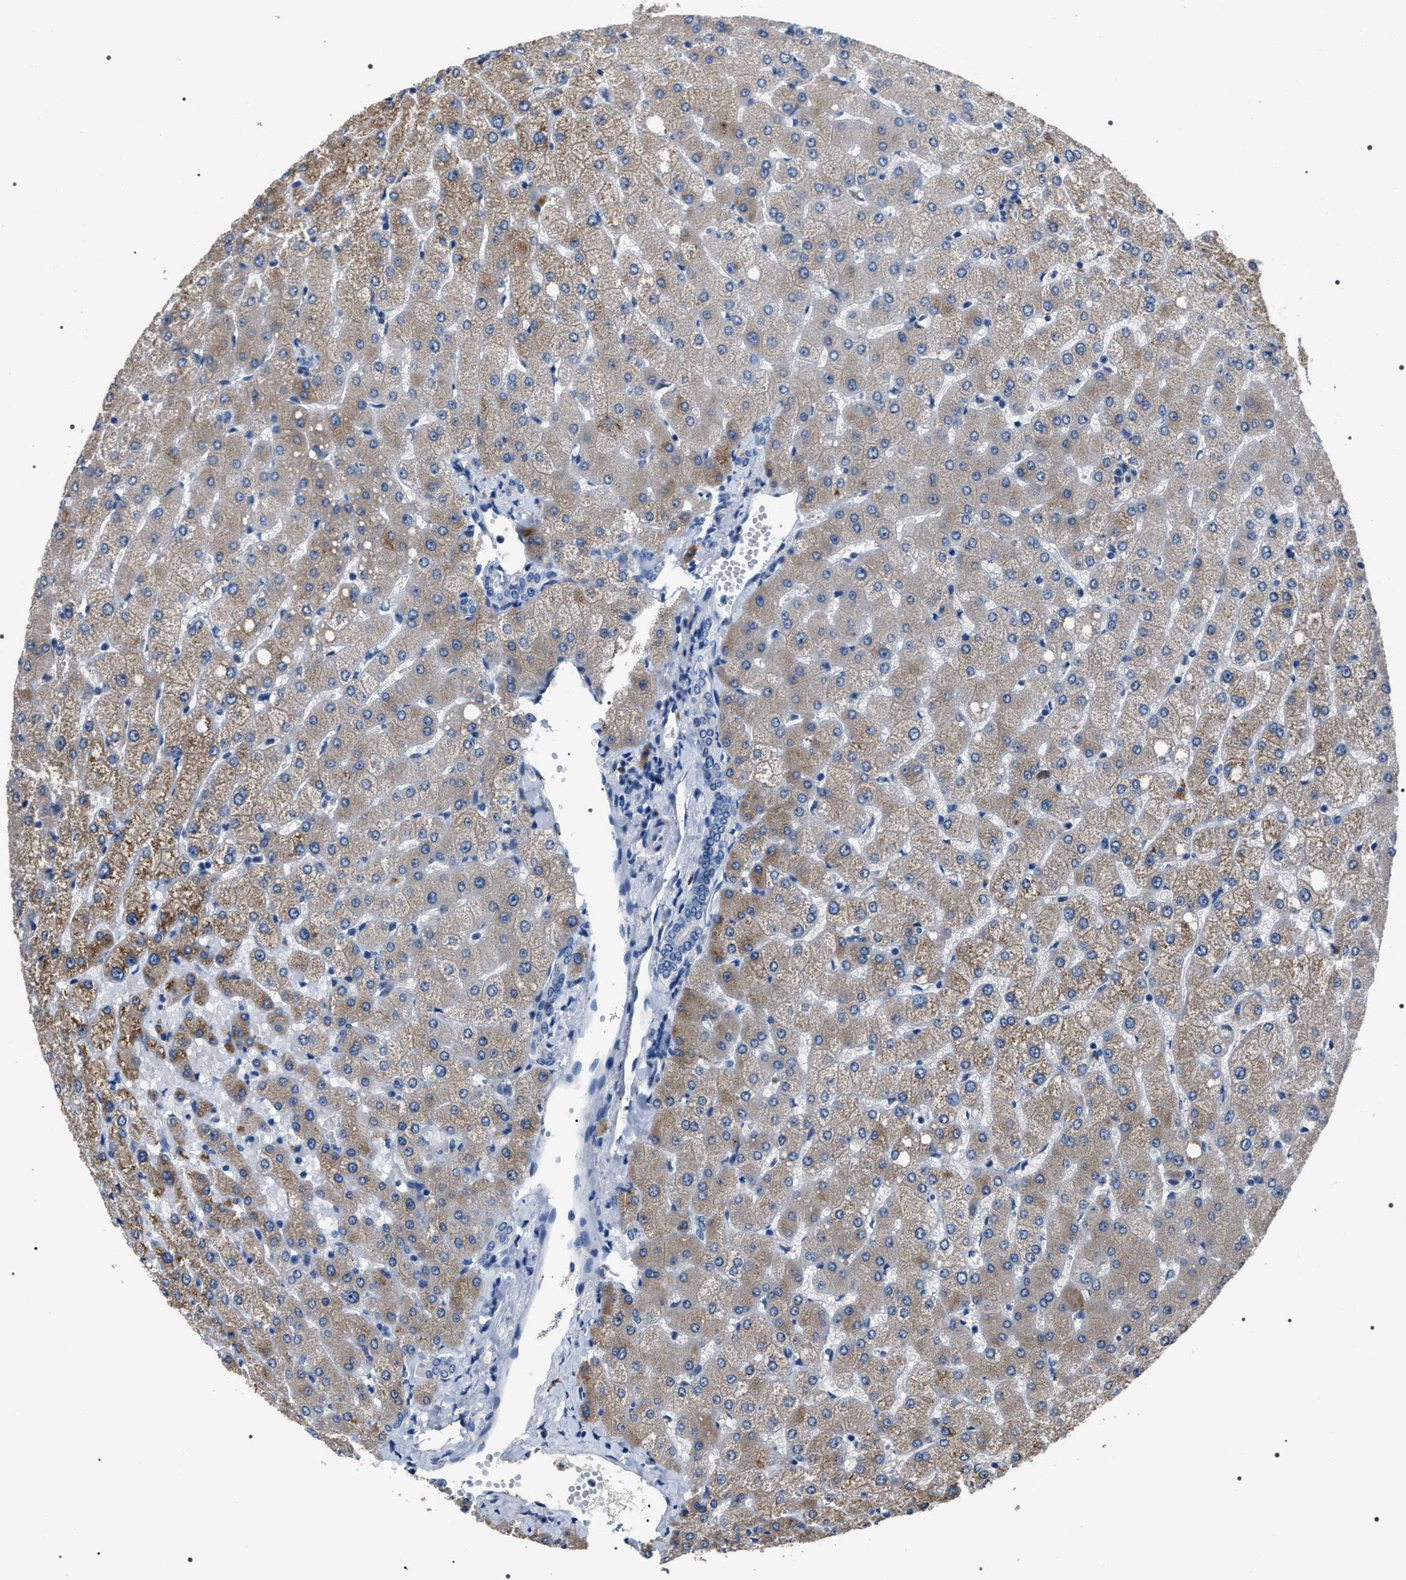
{"staining": {"intensity": "negative", "quantity": "none", "location": "none"}, "tissue": "liver", "cell_type": "Cholangiocytes", "image_type": "normal", "snomed": [{"axis": "morphology", "description": "Normal tissue, NOS"}, {"axis": "topography", "description": "Liver"}], "caption": "Cholangiocytes are negative for brown protein staining in normal liver. Brightfield microscopy of immunohistochemistry (IHC) stained with DAB (brown) and hematoxylin (blue), captured at high magnification.", "gene": "TRIM54", "patient": {"sex": "female", "age": 54}}